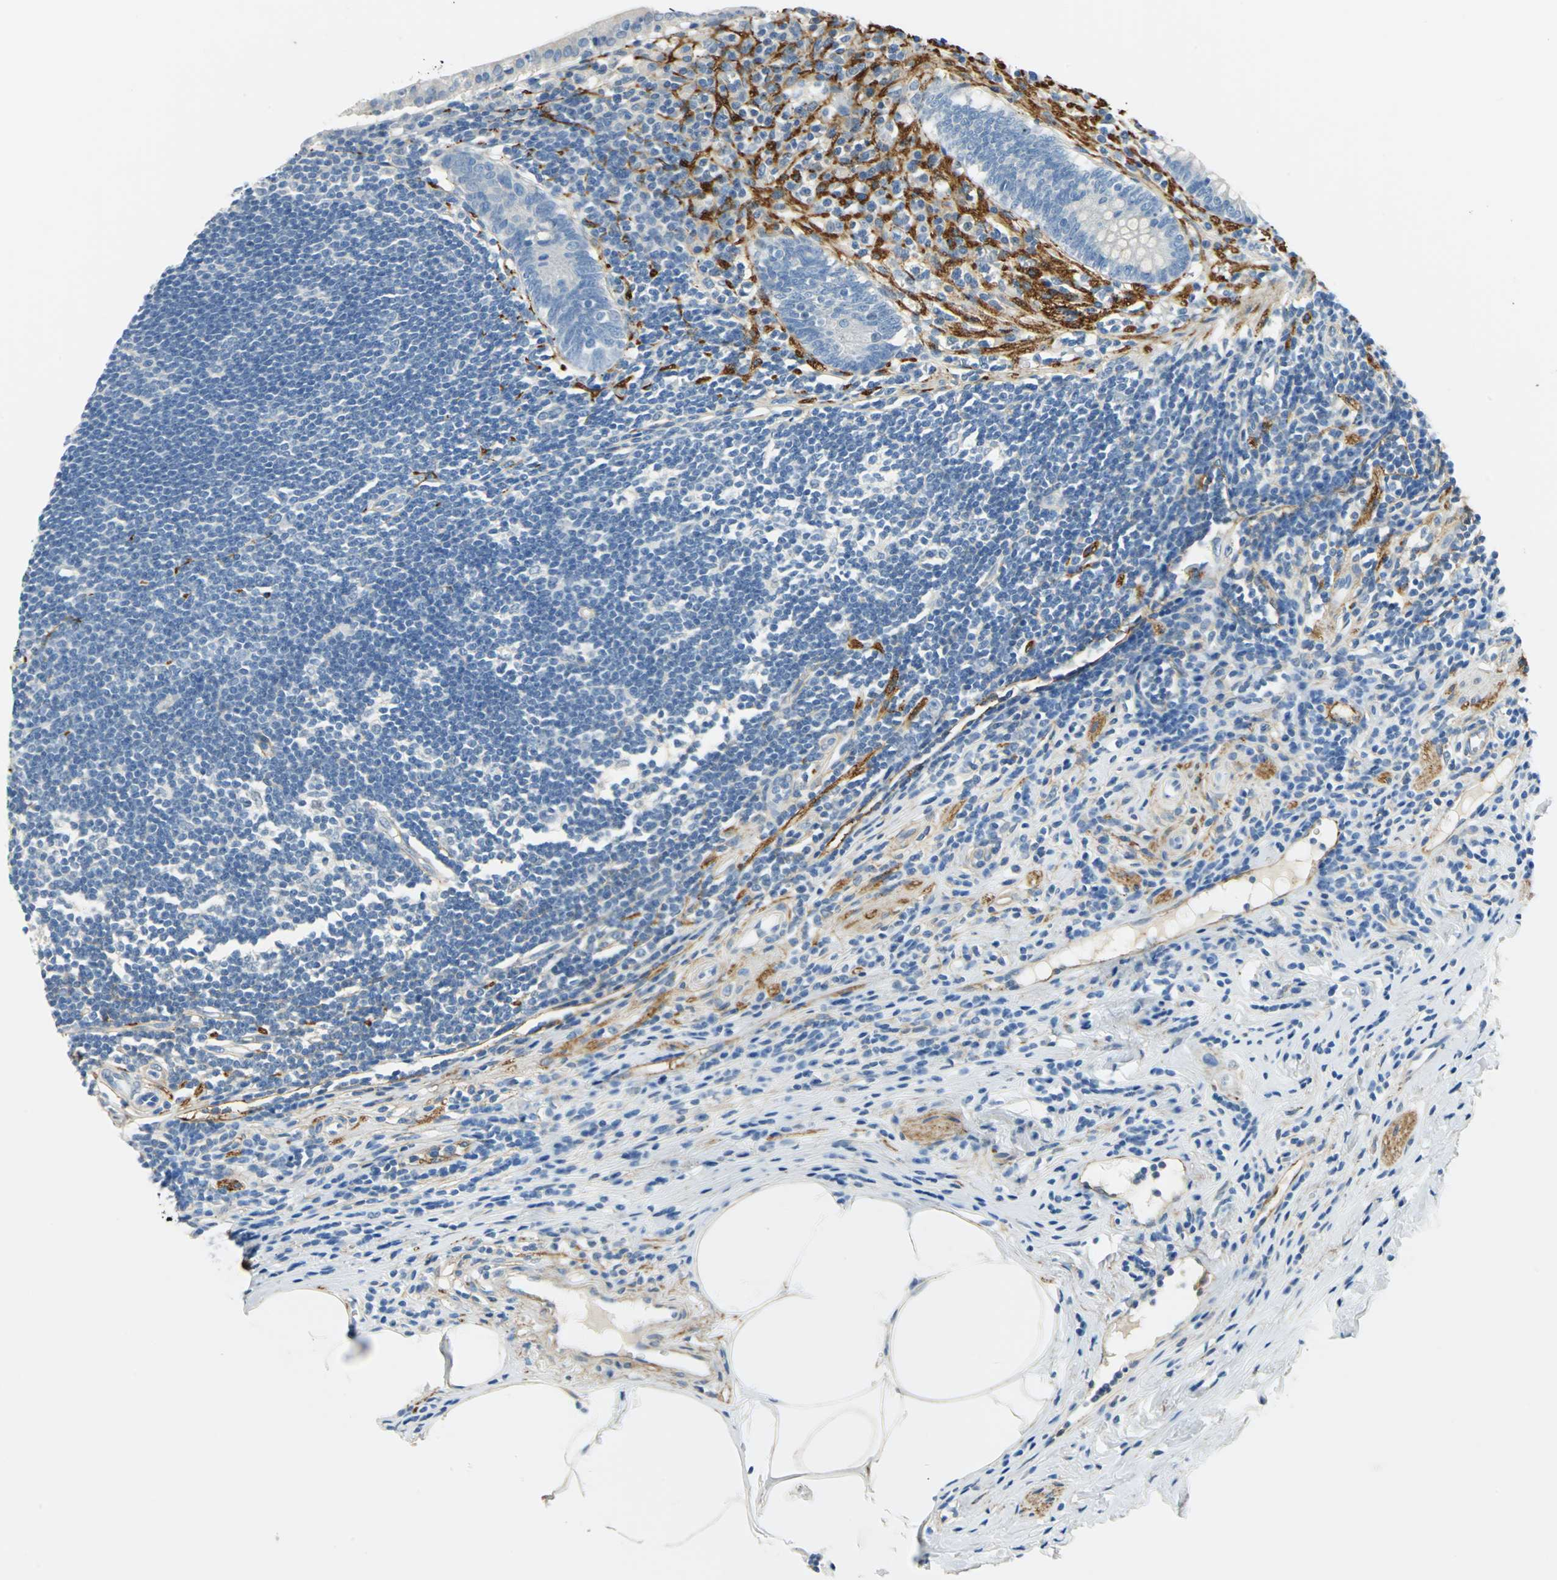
{"staining": {"intensity": "negative", "quantity": "none", "location": "none"}, "tissue": "appendix", "cell_type": "Glandular cells", "image_type": "normal", "snomed": [{"axis": "morphology", "description": "Normal tissue, NOS"}, {"axis": "topography", "description": "Appendix"}], "caption": "Glandular cells are negative for protein expression in normal human appendix. (Immunohistochemistry (ihc), brightfield microscopy, high magnification).", "gene": "AKAP12", "patient": {"sex": "female", "age": 50}}